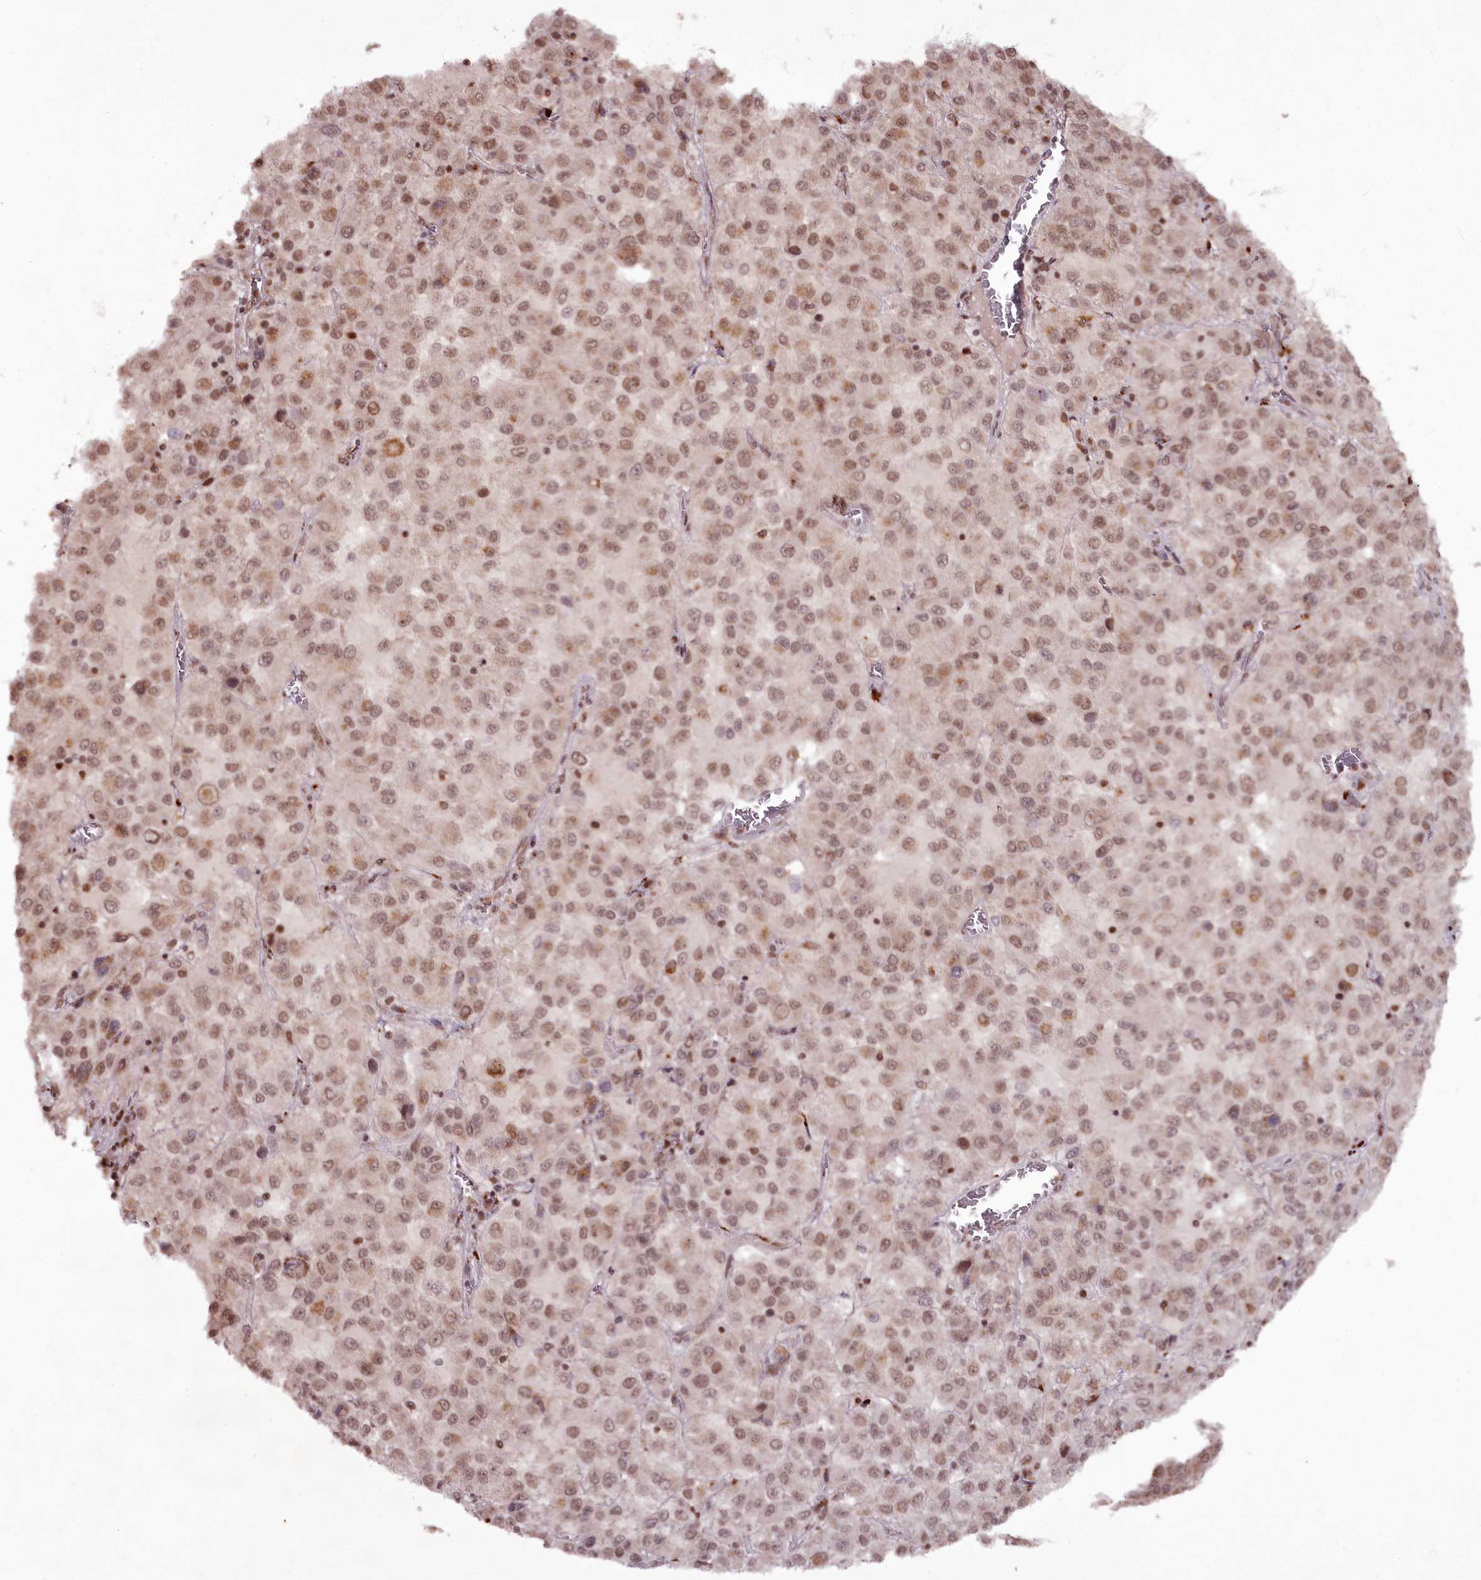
{"staining": {"intensity": "moderate", "quantity": ">75%", "location": "nuclear"}, "tissue": "melanoma", "cell_type": "Tumor cells", "image_type": "cancer", "snomed": [{"axis": "morphology", "description": "Malignant melanoma, Metastatic site"}, {"axis": "topography", "description": "Lung"}], "caption": "Immunohistochemical staining of malignant melanoma (metastatic site) displays moderate nuclear protein expression in approximately >75% of tumor cells. Ihc stains the protein in brown and the nuclei are stained blue.", "gene": "CEP83", "patient": {"sex": "male", "age": 64}}